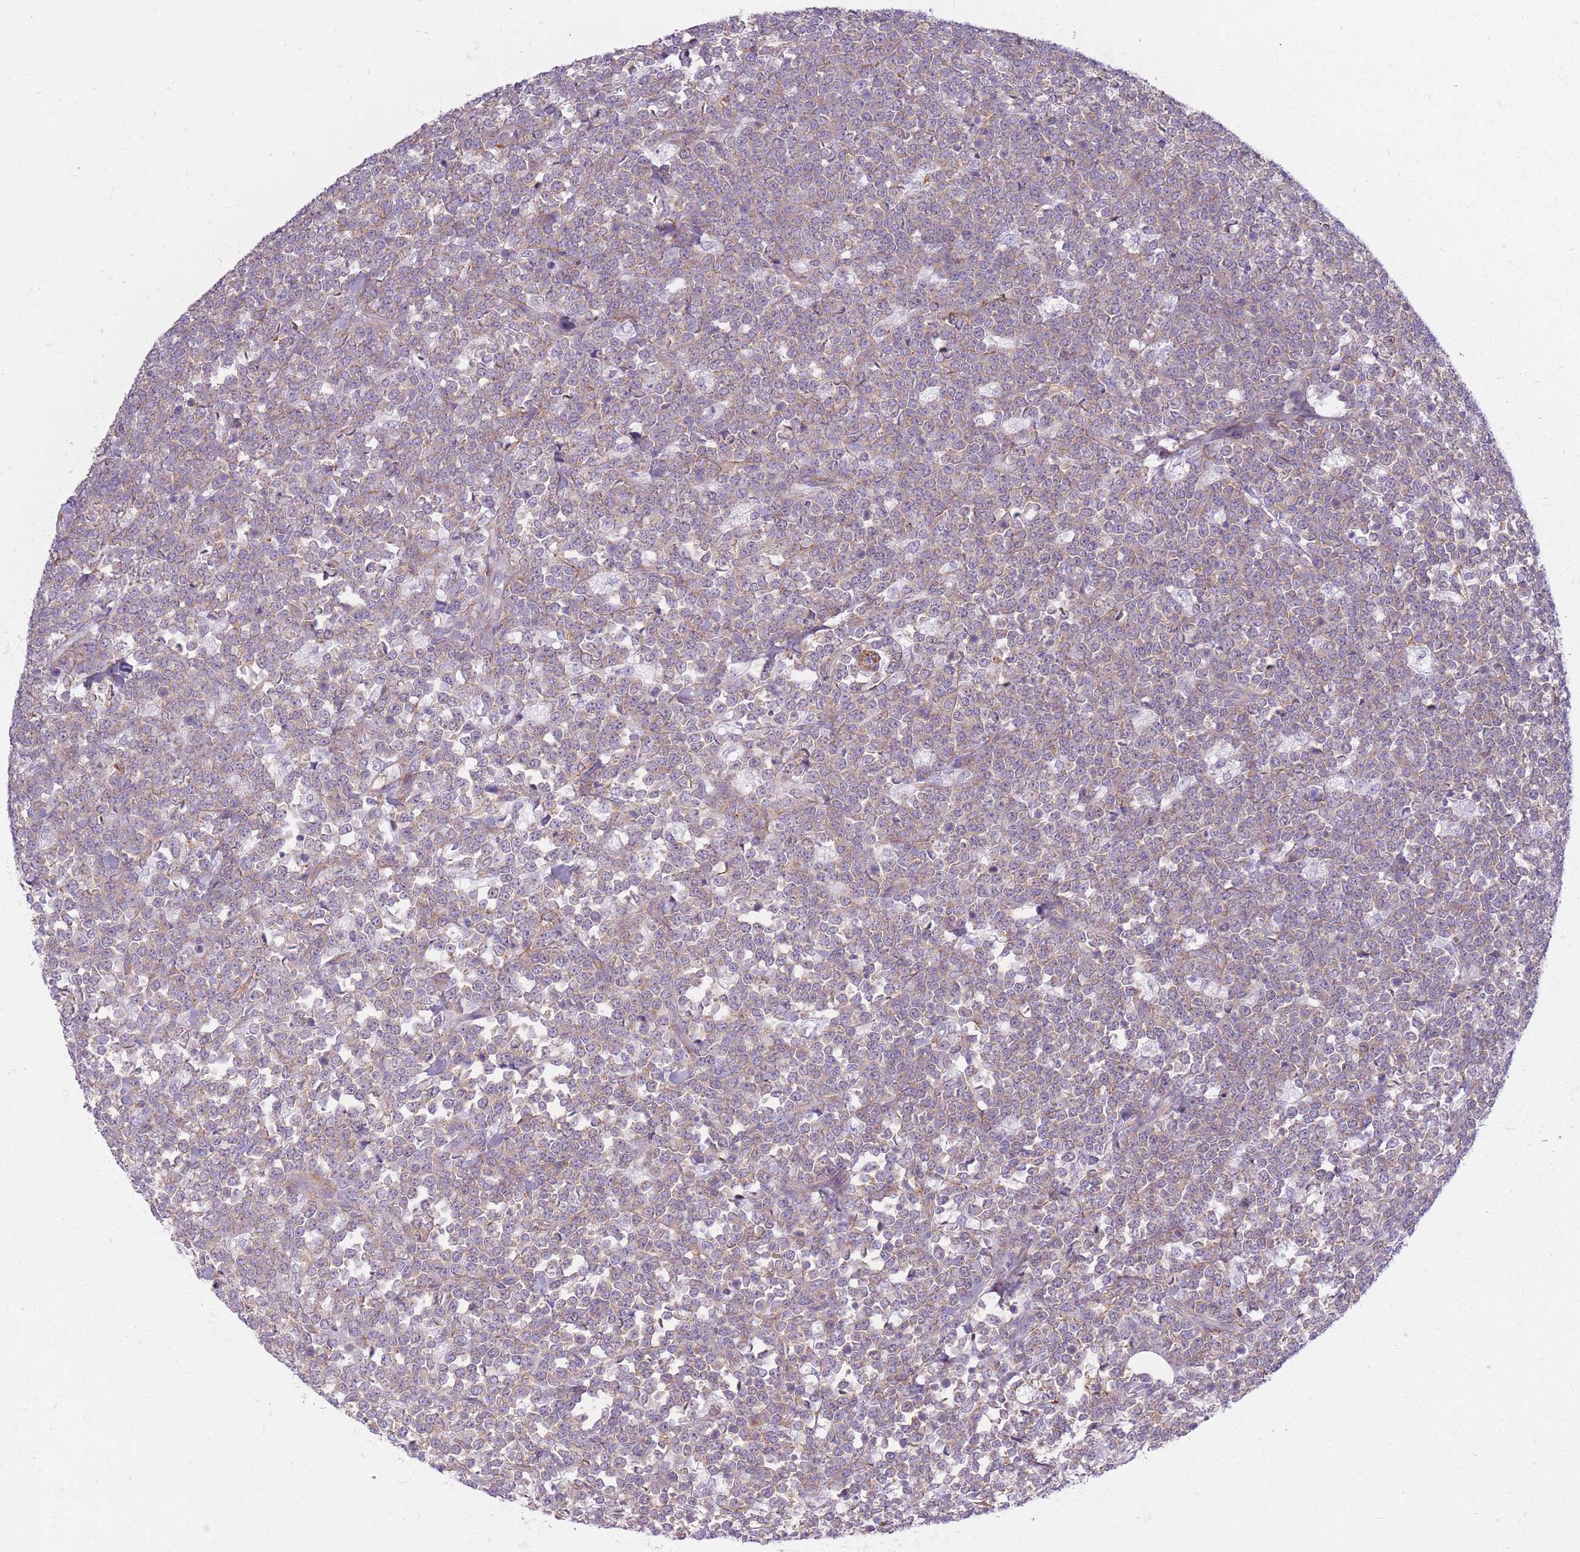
{"staining": {"intensity": "weak", "quantity": "25%-75%", "location": "cytoplasmic/membranous"}, "tissue": "lymphoma", "cell_type": "Tumor cells", "image_type": "cancer", "snomed": [{"axis": "morphology", "description": "Malignant lymphoma, non-Hodgkin's type, High grade"}, {"axis": "topography", "description": "Small intestine"}, {"axis": "topography", "description": "Colon"}], "caption": "Weak cytoplasmic/membranous positivity for a protein is present in about 25%-75% of tumor cells of lymphoma using immunohistochemistry.", "gene": "ADD1", "patient": {"sex": "male", "age": 8}}